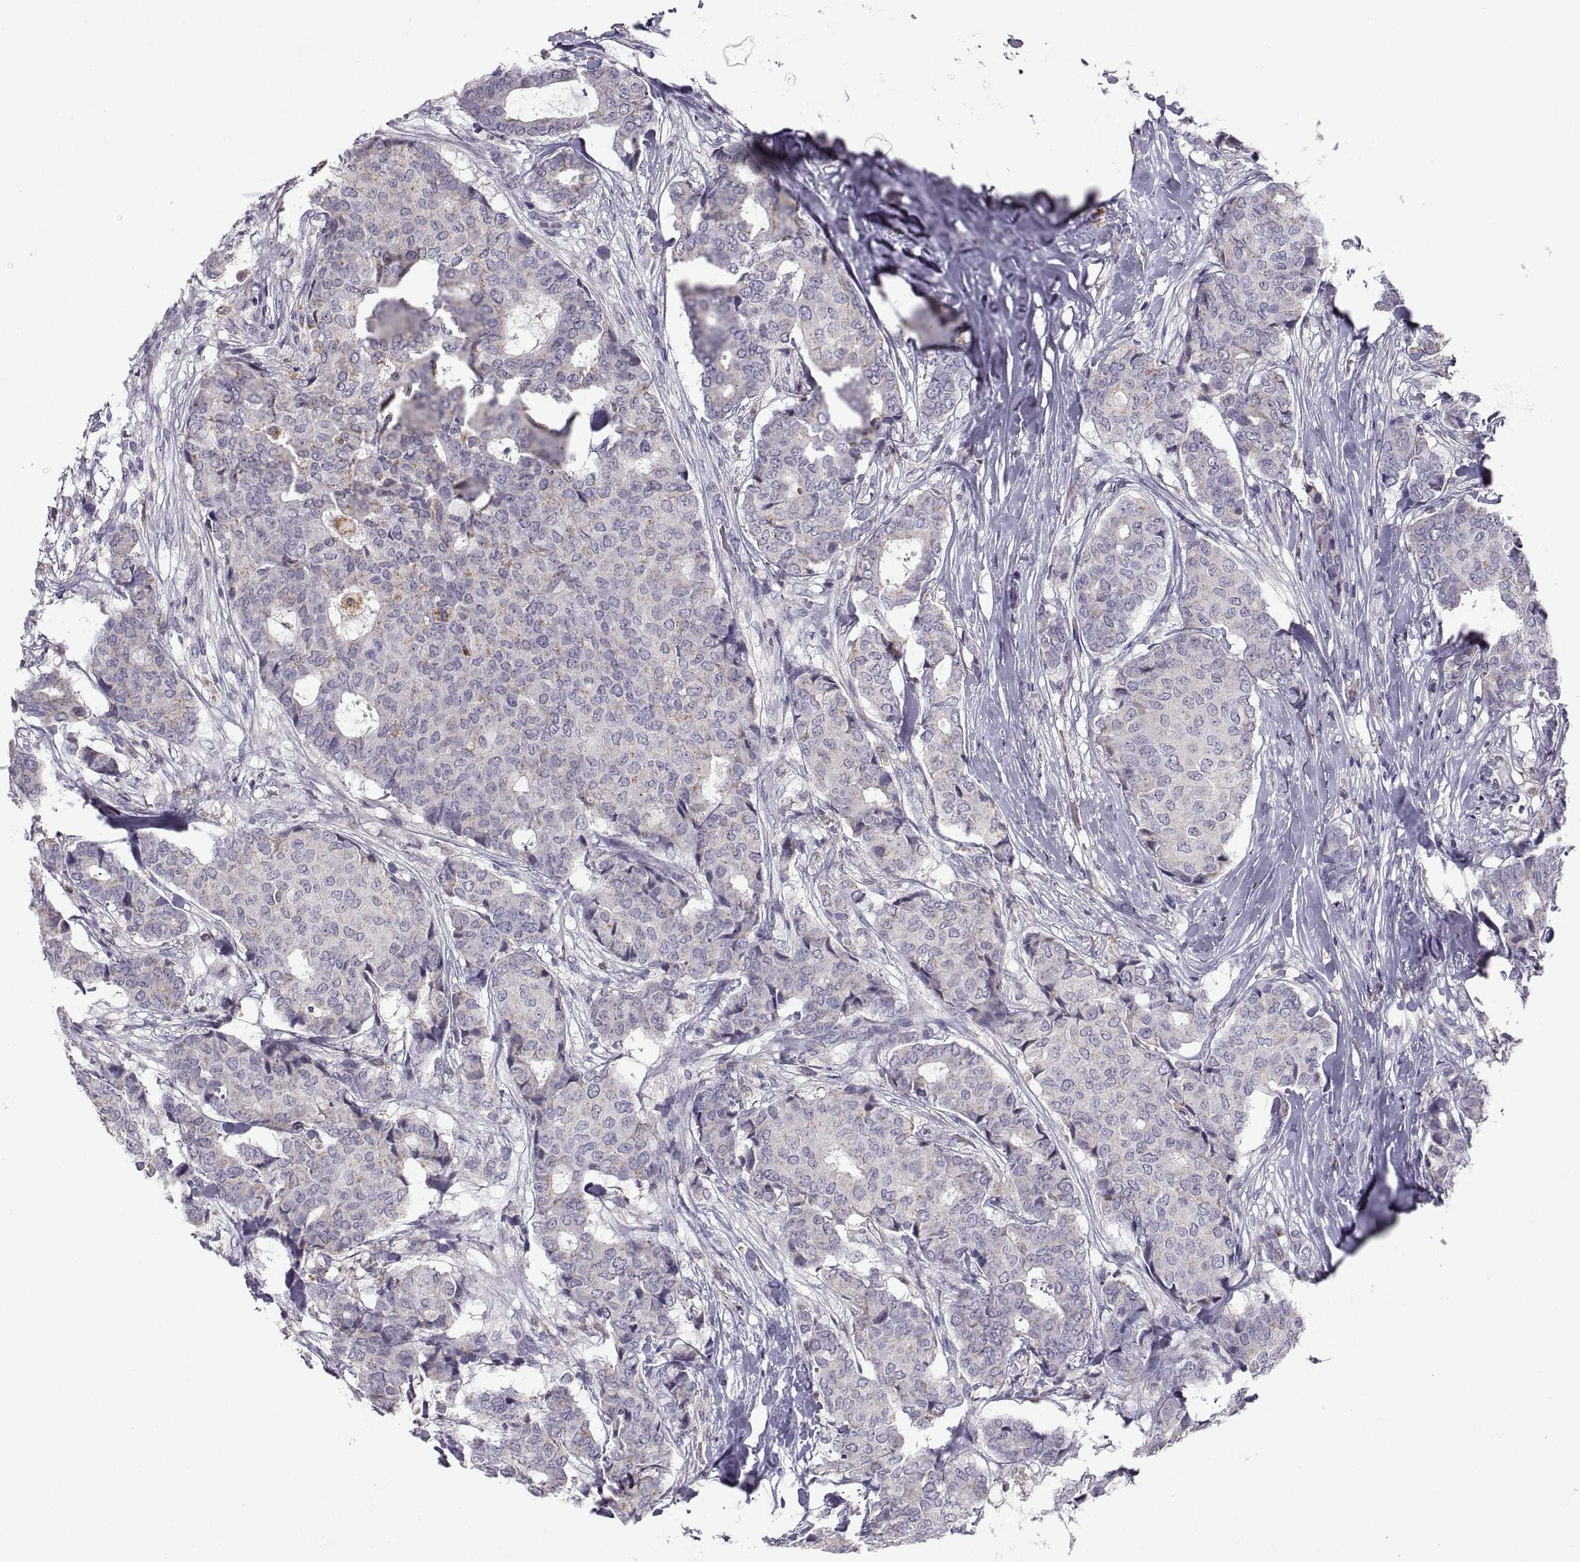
{"staining": {"intensity": "negative", "quantity": "none", "location": "none"}, "tissue": "breast cancer", "cell_type": "Tumor cells", "image_type": "cancer", "snomed": [{"axis": "morphology", "description": "Duct carcinoma"}, {"axis": "topography", "description": "Breast"}], "caption": "Immunohistochemical staining of breast cancer shows no significant positivity in tumor cells.", "gene": "PGM5", "patient": {"sex": "female", "age": 75}}